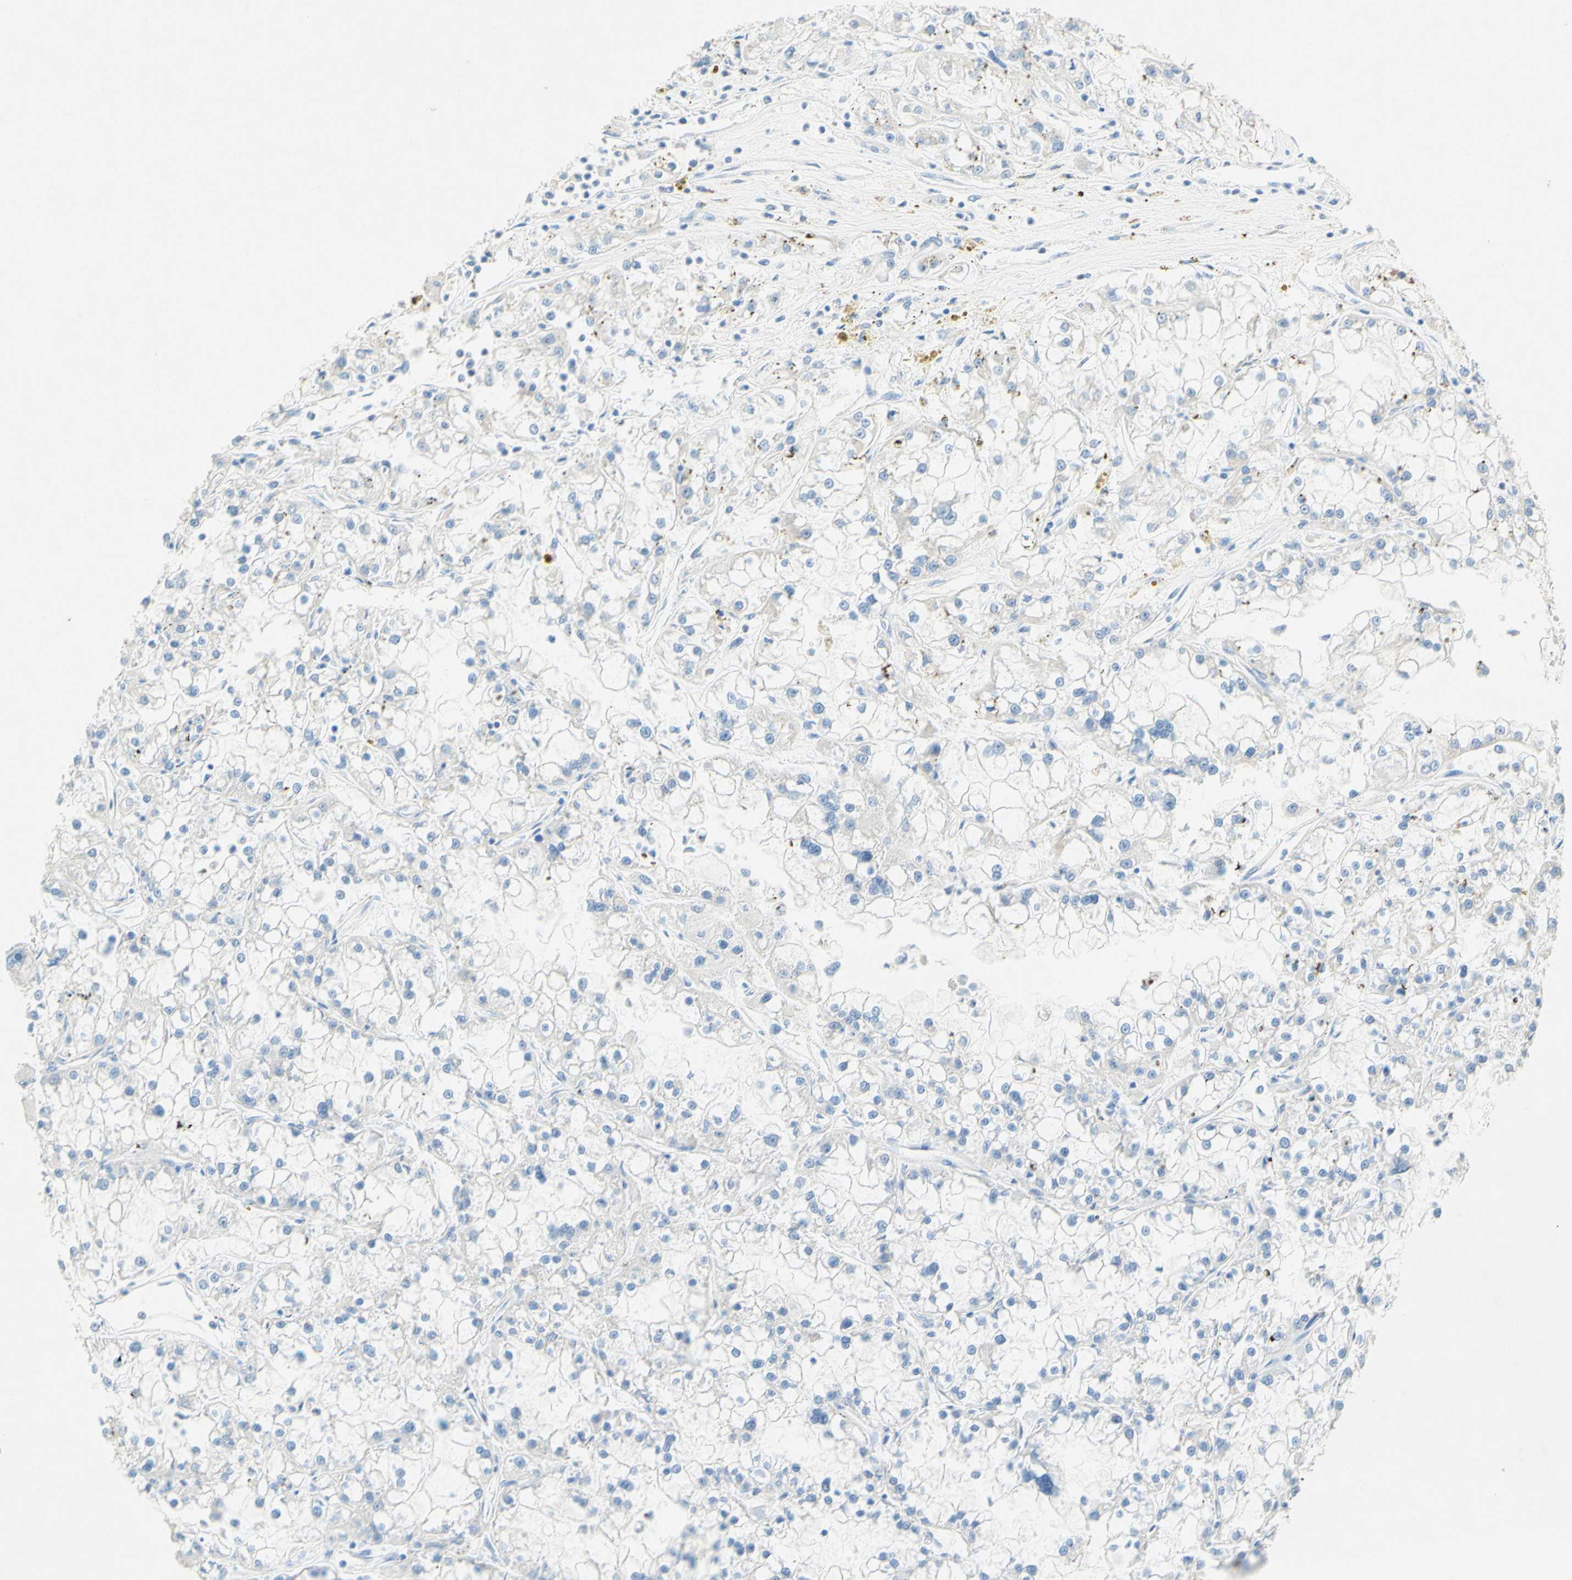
{"staining": {"intensity": "negative", "quantity": "none", "location": "none"}, "tissue": "renal cancer", "cell_type": "Tumor cells", "image_type": "cancer", "snomed": [{"axis": "morphology", "description": "Adenocarcinoma, NOS"}, {"axis": "topography", "description": "Kidney"}], "caption": "The immunohistochemistry photomicrograph has no significant expression in tumor cells of renal cancer tissue.", "gene": "SLC46A1", "patient": {"sex": "female", "age": 52}}